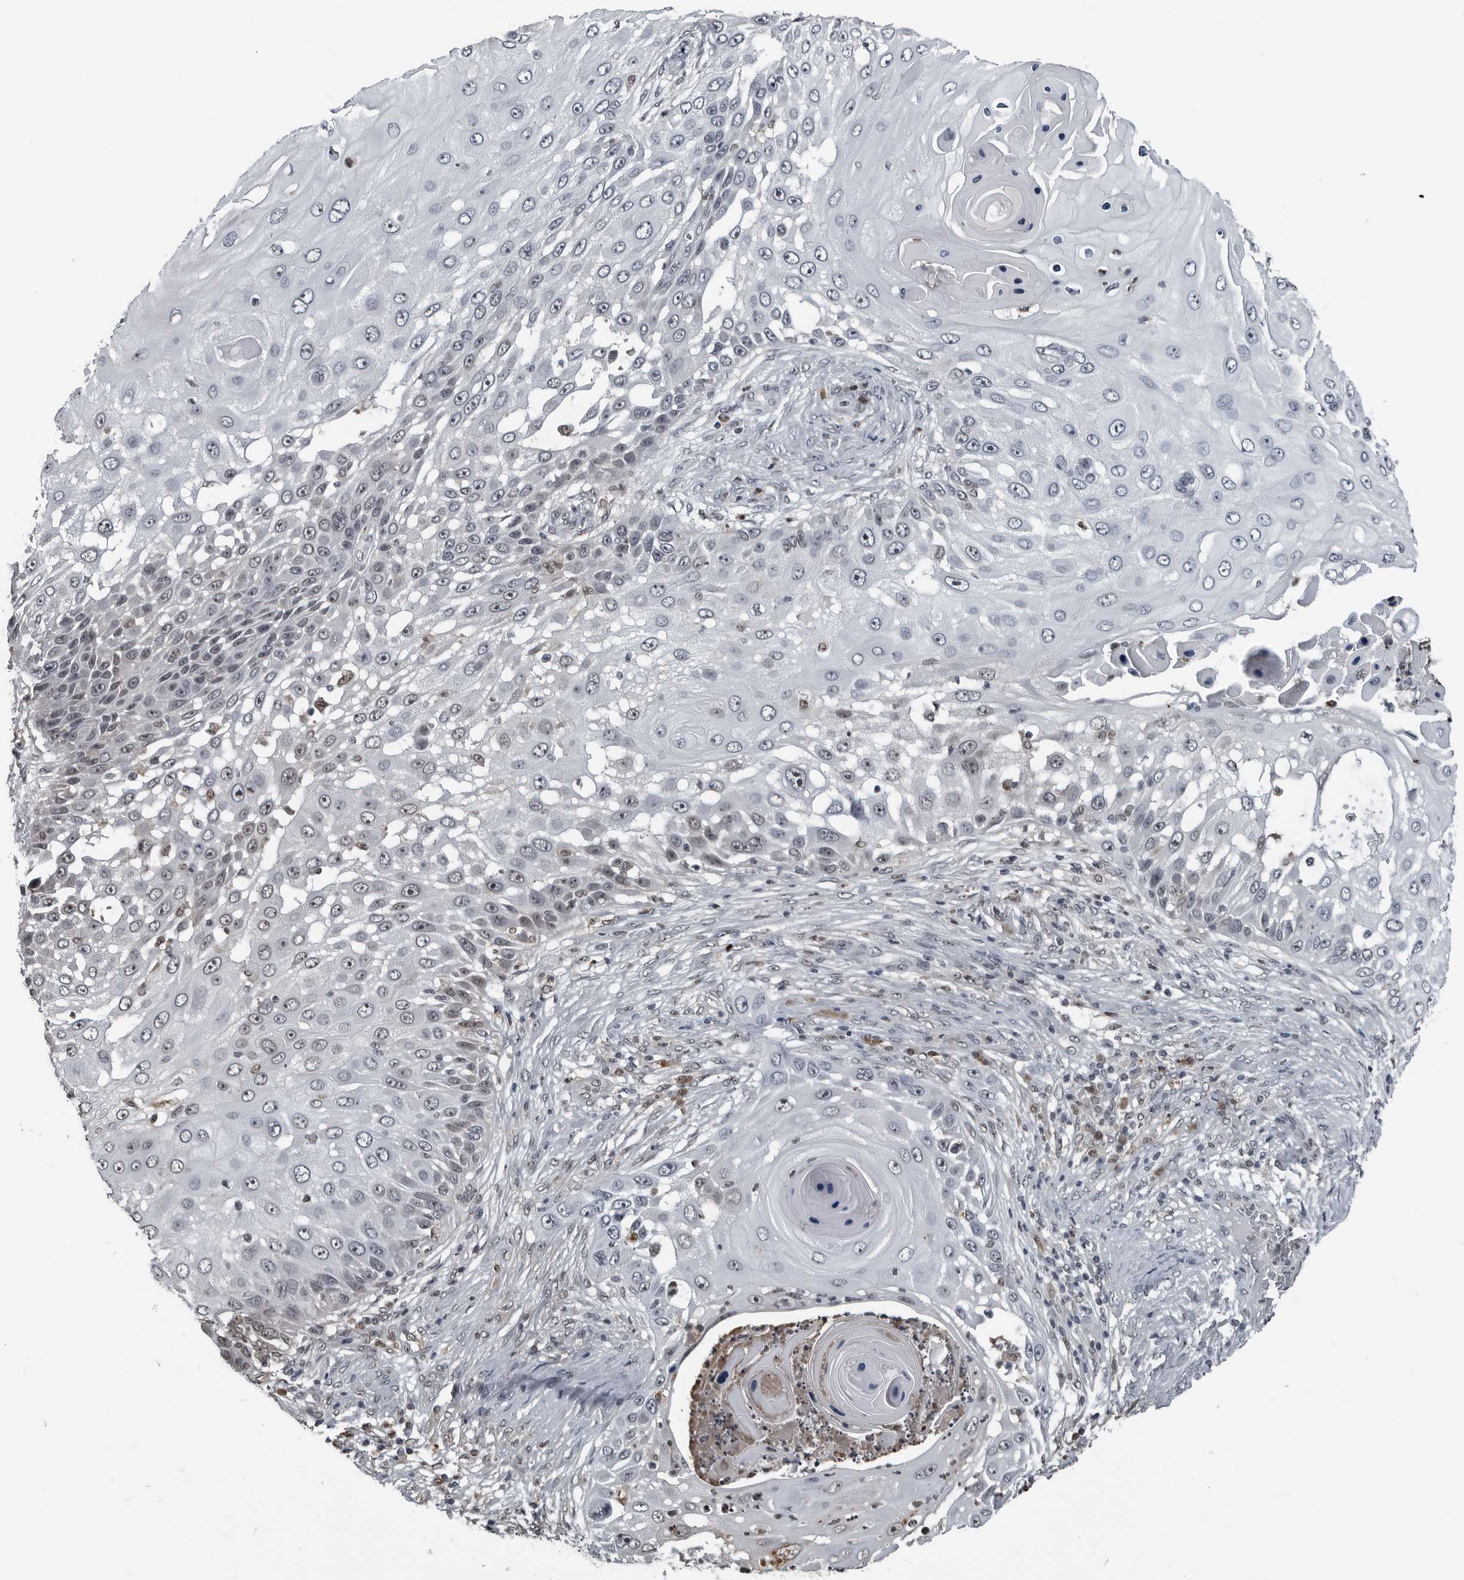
{"staining": {"intensity": "weak", "quantity": "<25%", "location": "nuclear"}, "tissue": "skin cancer", "cell_type": "Tumor cells", "image_type": "cancer", "snomed": [{"axis": "morphology", "description": "Squamous cell carcinoma, NOS"}, {"axis": "topography", "description": "Skin"}], "caption": "Tumor cells are negative for brown protein staining in skin cancer (squamous cell carcinoma).", "gene": "AKR1A1", "patient": {"sex": "female", "age": 44}}